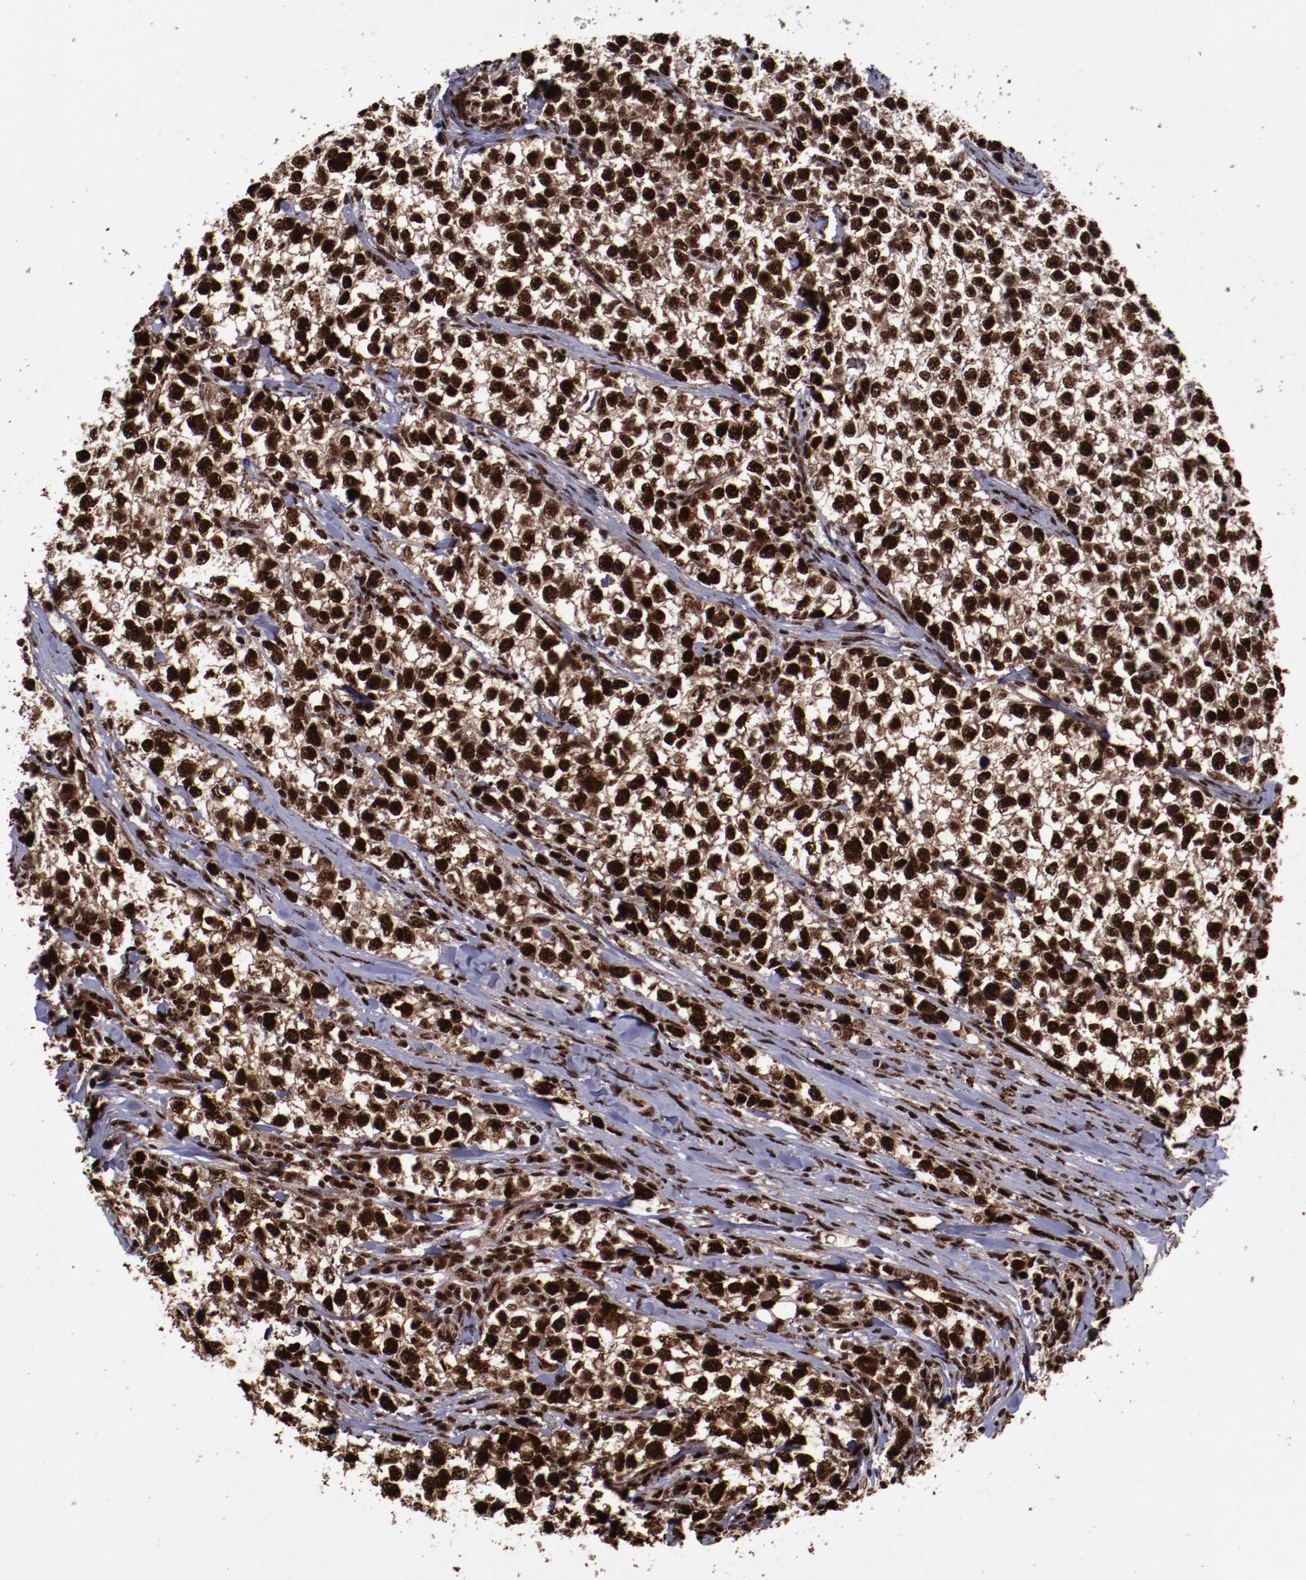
{"staining": {"intensity": "strong", "quantity": ">75%", "location": "cytoplasmic/membranous,nuclear"}, "tissue": "testis cancer", "cell_type": "Tumor cells", "image_type": "cancer", "snomed": [{"axis": "morphology", "description": "Seminoma, NOS"}, {"axis": "morphology", "description": "Carcinoma, Embryonal, NOS"}, {"axis": "topography", "description": "Testis"}], "caption": "The photomicrograph exhibits staining of testis cancer (seminoma), revealing strong cytoplasmic/membranous and nuclear protein positivity (brown color) within tumor cells.", "gene": "SNW1", "patient": {"sex": "male", "age": 30}}